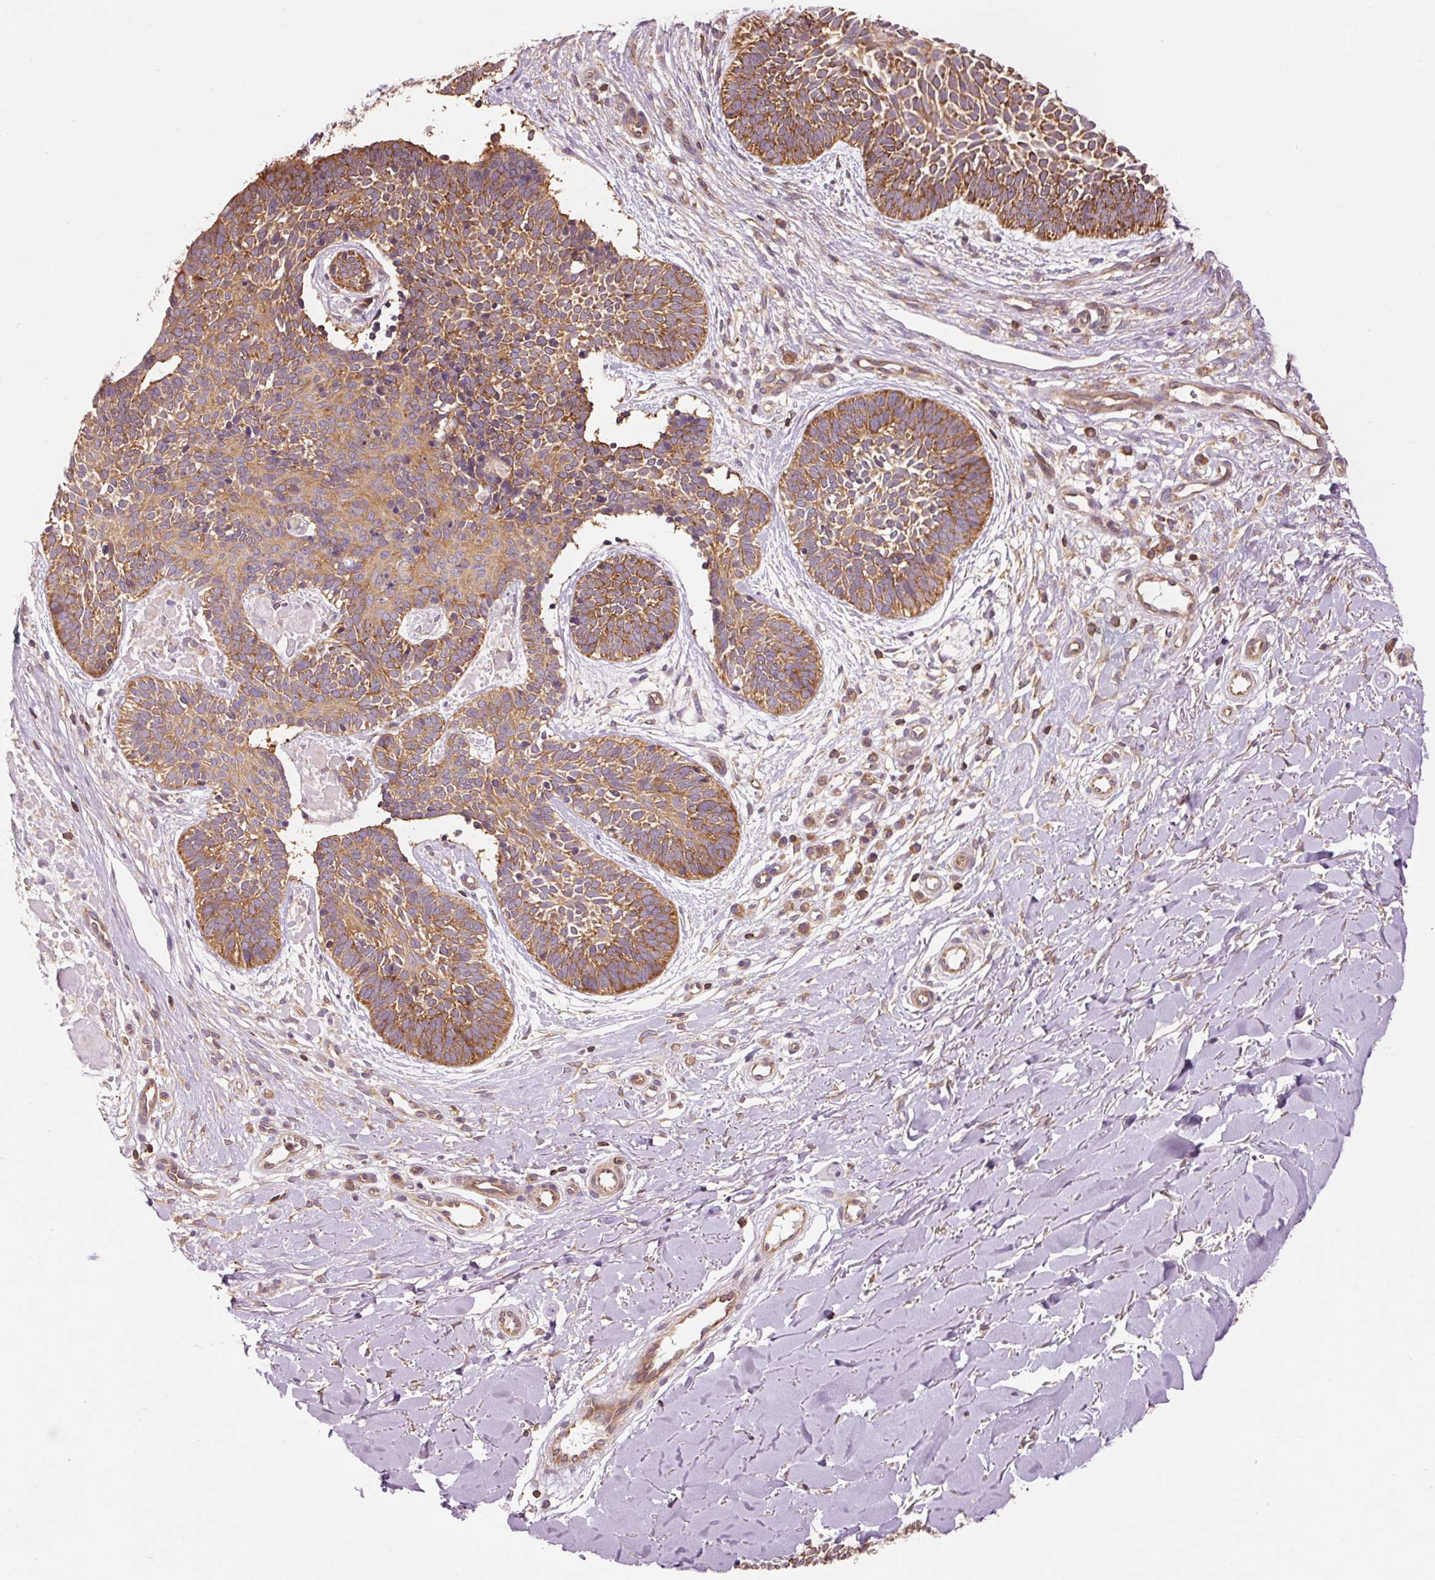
{"staining": {"intensity": "strong", "quantity": ">75%", "location": "cytoplasmic/membranous"}, "tissue": "skin cancer", "cell_type": "Tumor cells", "image_type": "cancer", "snomed": [{"axis": "morphology", "description": "Basal cell carcinoma"}, {"axis": "topography", "description": "Skin"}], "caption": "Tumor cells exhibit high levels of strong cytoplasmic/membranous staining in approximately >75% of cells in human skin basal cell carcinoma.", "gene": "PDAP1", "patient": {"sex": "male", "age": 49}}